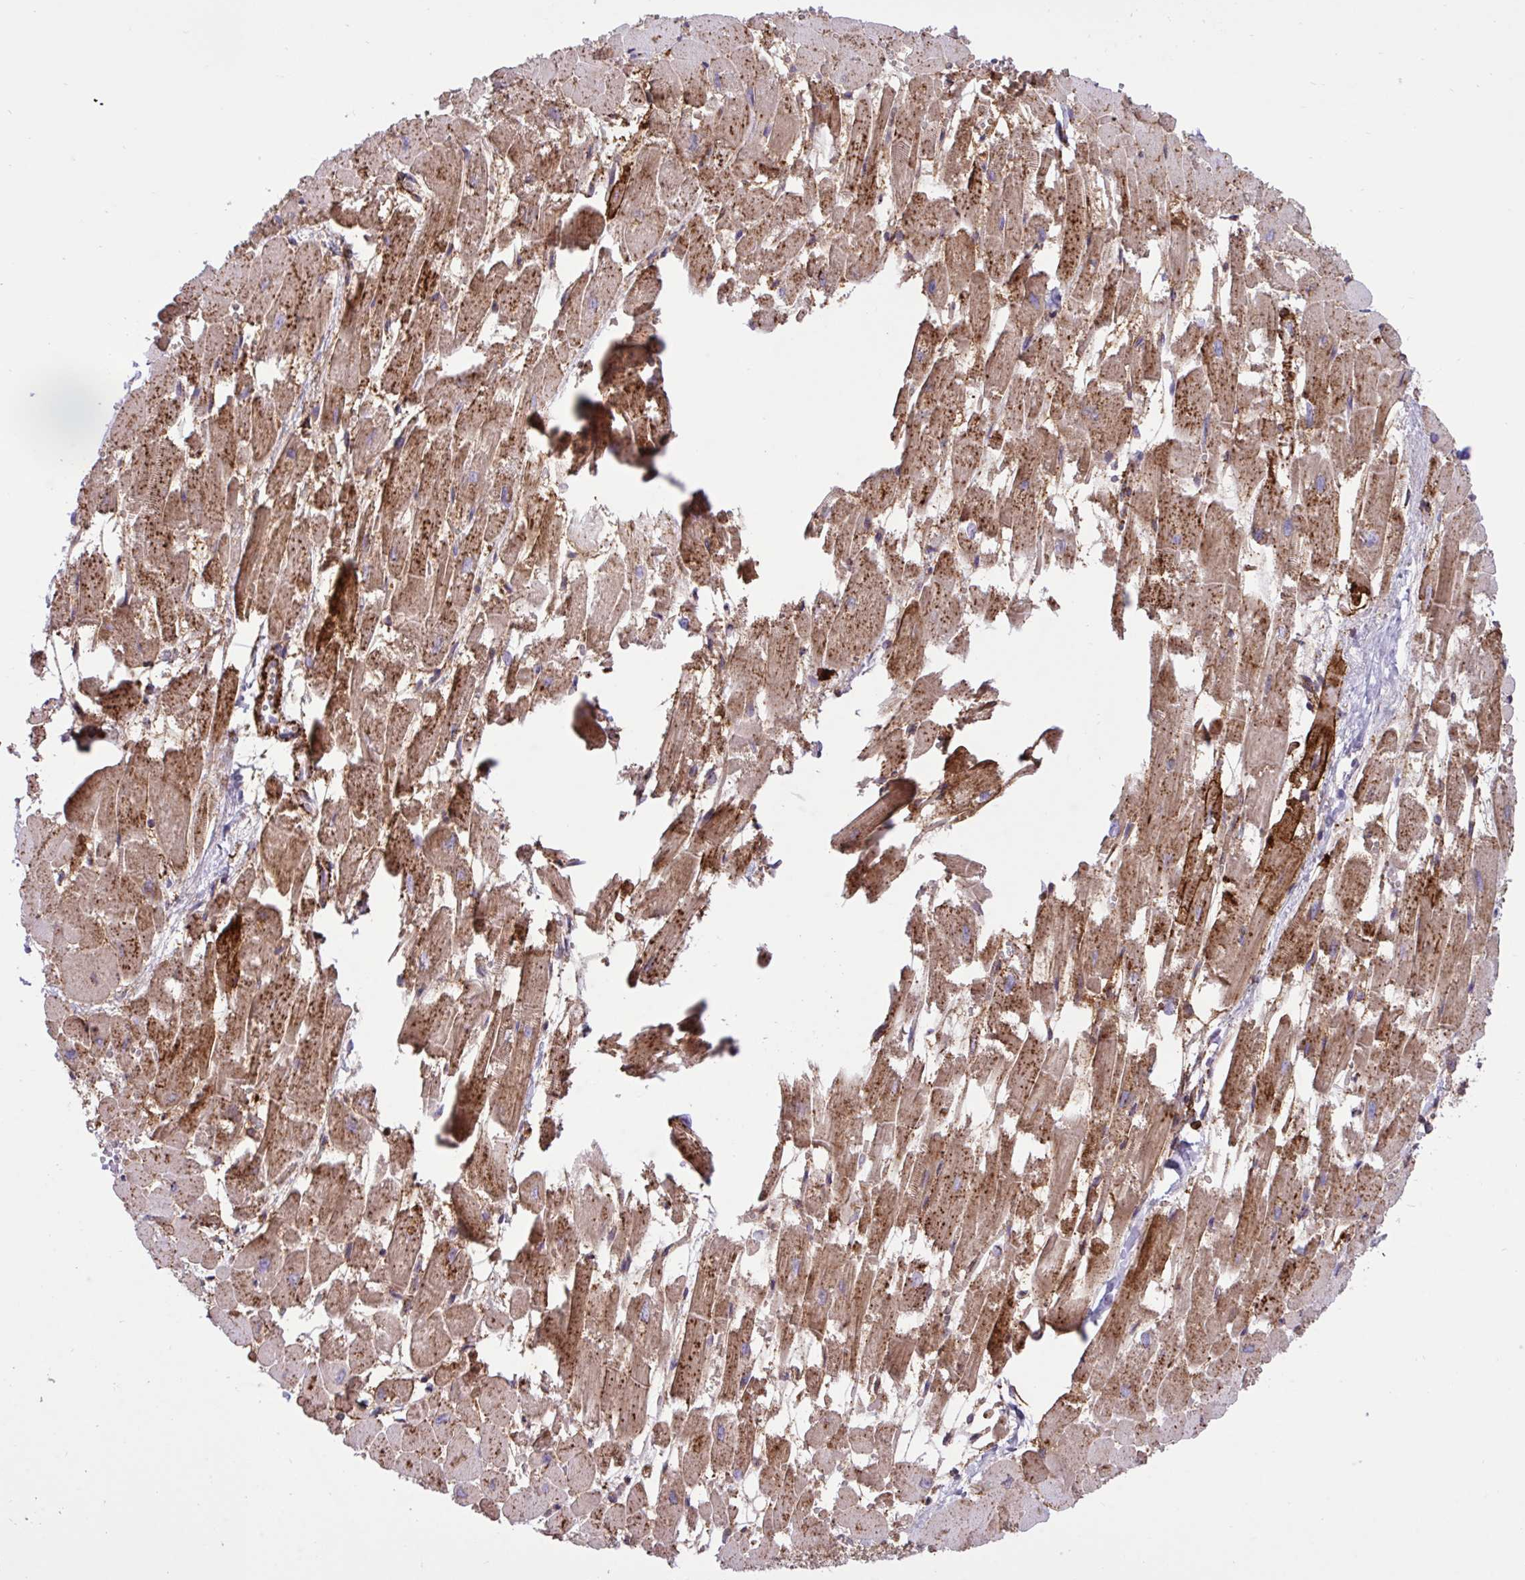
{"staining": {"intensity": "moderate", "quantity": ">75%", "location": "cytoplasmic/membranous"}, "tissue": "heart muscle", "cell_type": "Cardiomyocytes", "image_type": "normal", "snomed": [{"axis": "morphology", "description": "Normal tissue, NOS"}, {"axis": "topography", "description": "Heart"}], "caption": "Protein positivity by IHC shows moderate cytoplasmic/membranous staining in about >75% of cardiomyocytes in normal heart muscle.", "gene": "ERI1", "patient": {"sex": "female", "age": 52}}